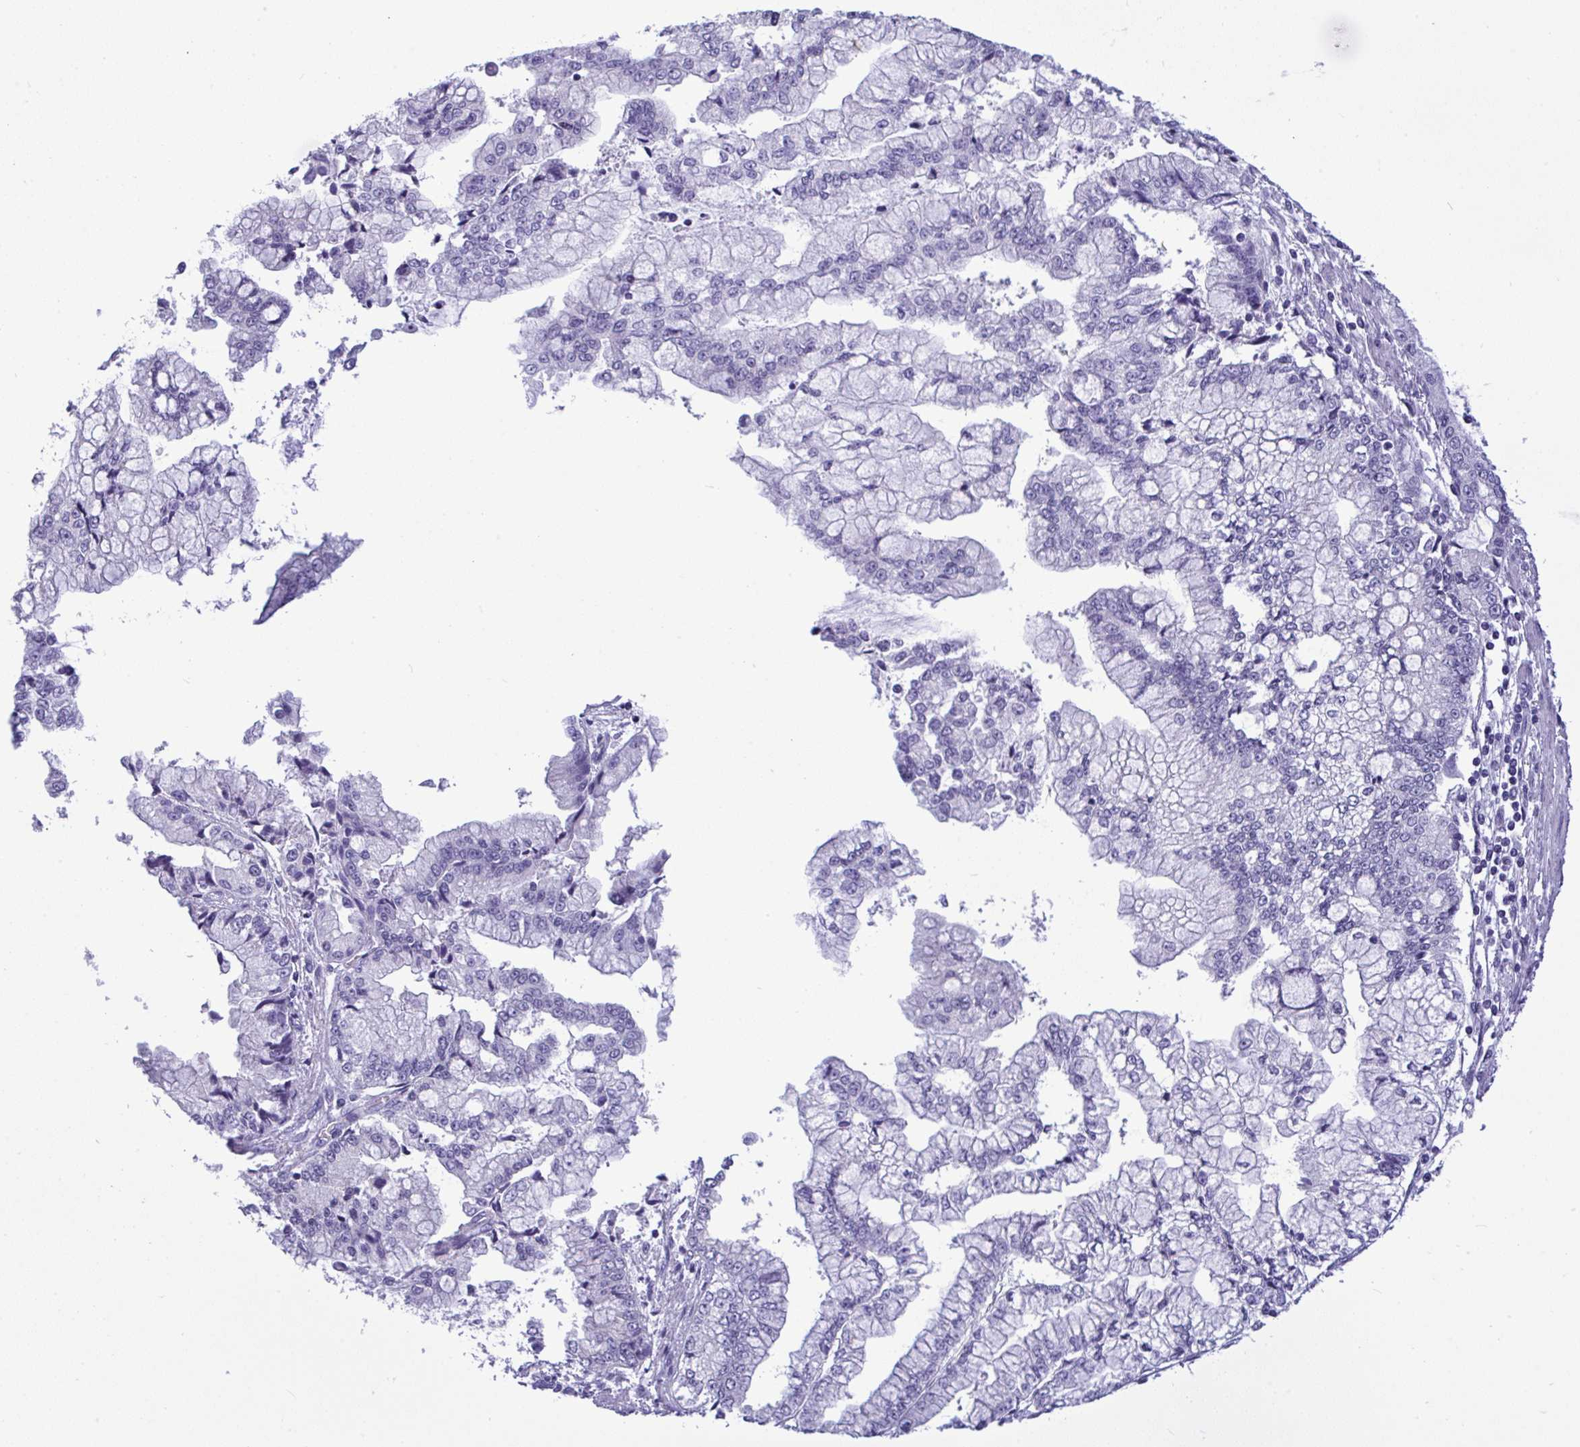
{"staining": {"intensity": "negative", "quantity": "none", "location": "none"}, "tissue": "stomach cancer", "cell_type": "Tumor cells", "image_type": "cancer", "snomed": [{"axis": "morphology", "description": "Adenocarcinoma, NOS"}, {"axis": "topography", "description": "Stomach, upper"}], "caption": "This is an IHC photomicrograph of adenocarcinoma (stomach). There is no positivity in tumor cells.", "gene": "YBX2", "patient": {"sex": "female", "age": 74}}